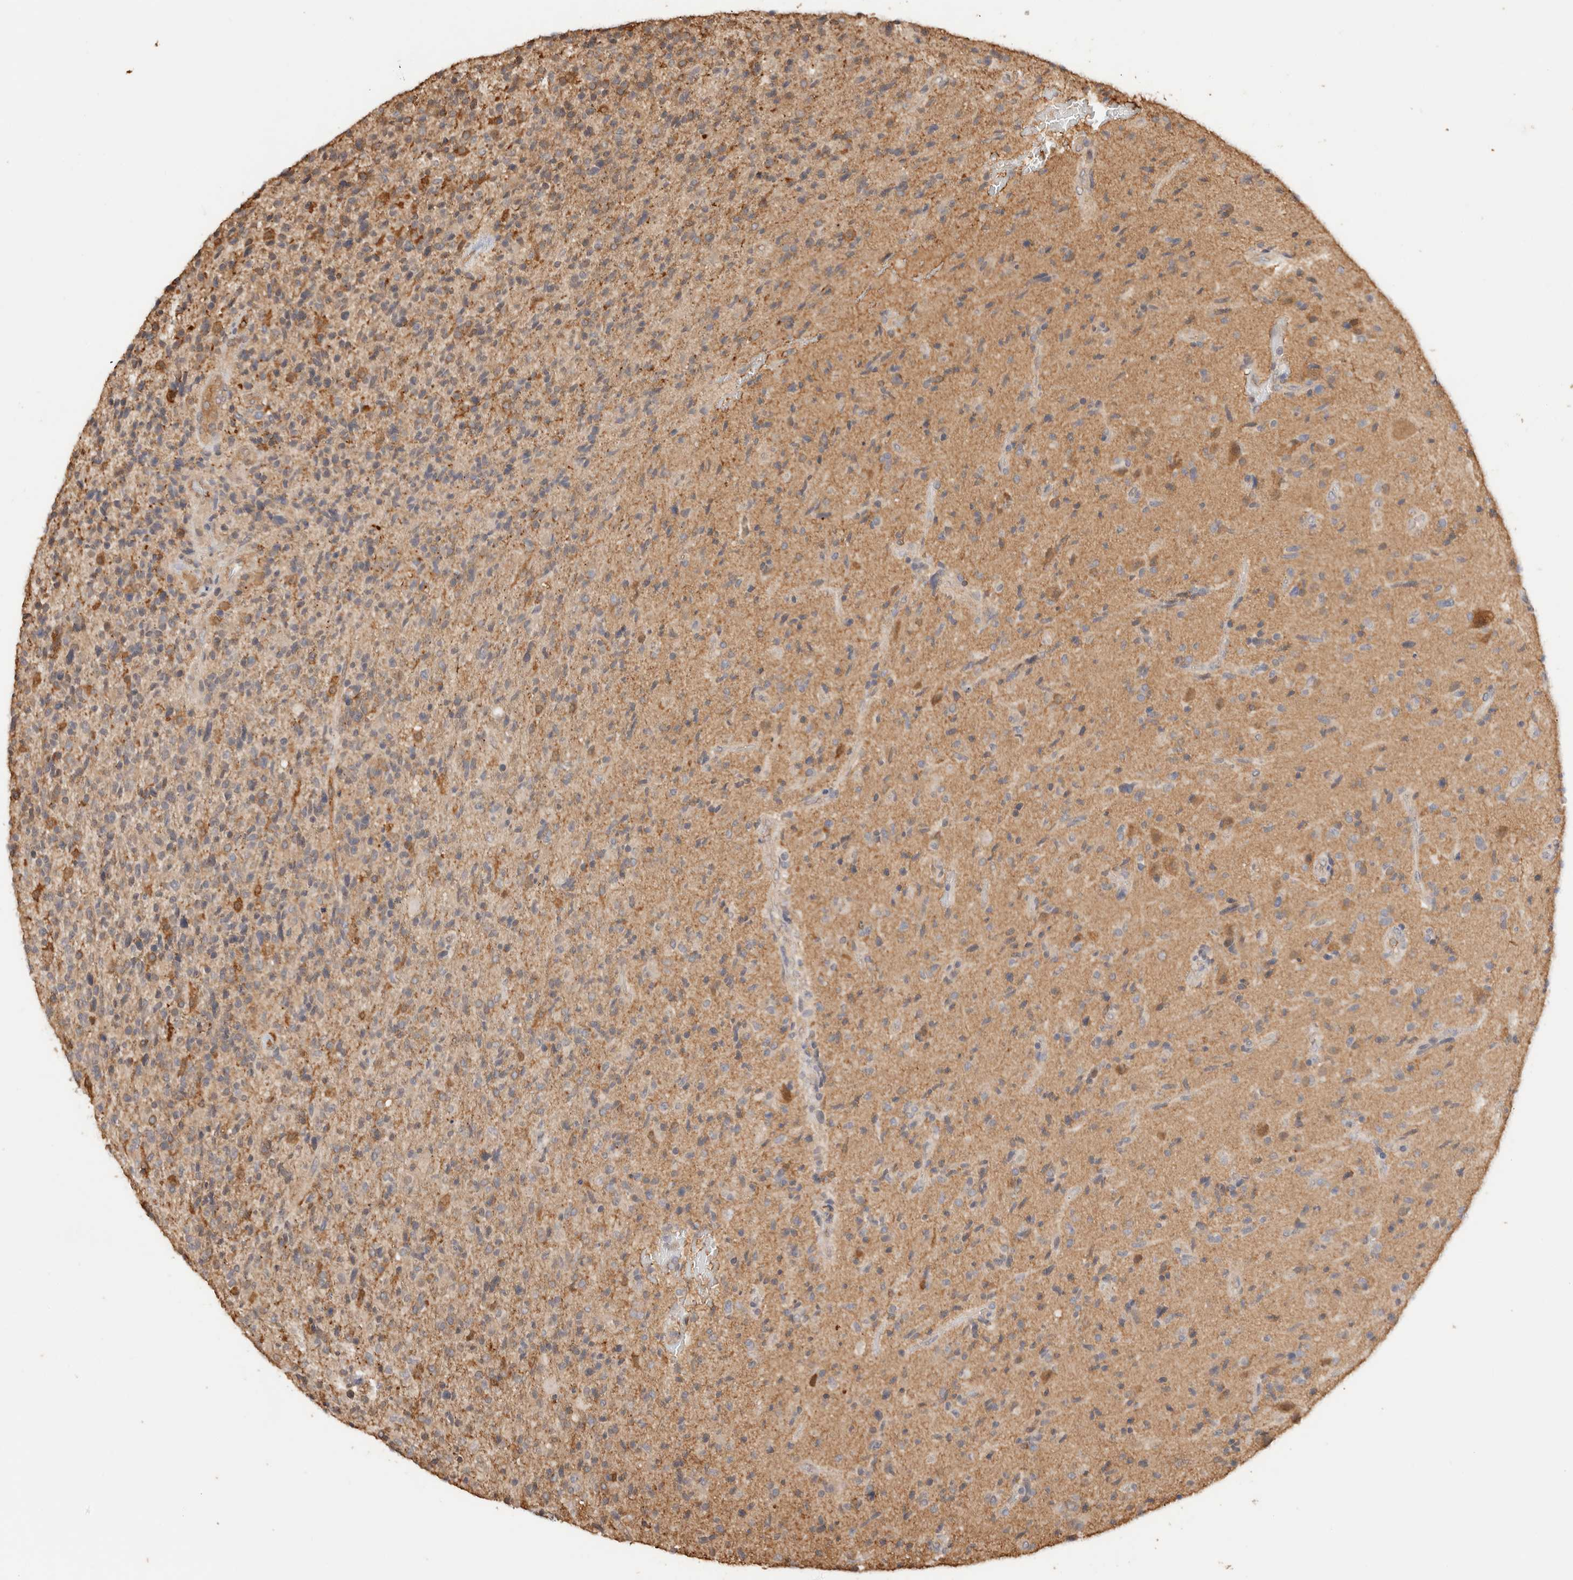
{"staining": {"intensity": "negative", "quantity": "none", "location": "none"}, "tissue": "glioma", "cell_type": "Tumor cells", "image_type": "cancer", "snomed": [{"axis": "morphology", "description": "Glioma, malignant, High grade"}, {"axis": "topography", "description": "Brain"}], "caption": "Immunohistochemistry of glioma shows no positivity in tumor cells.", "gene": "YWHAH", "patient": {"sex": "male", "age": 72}}